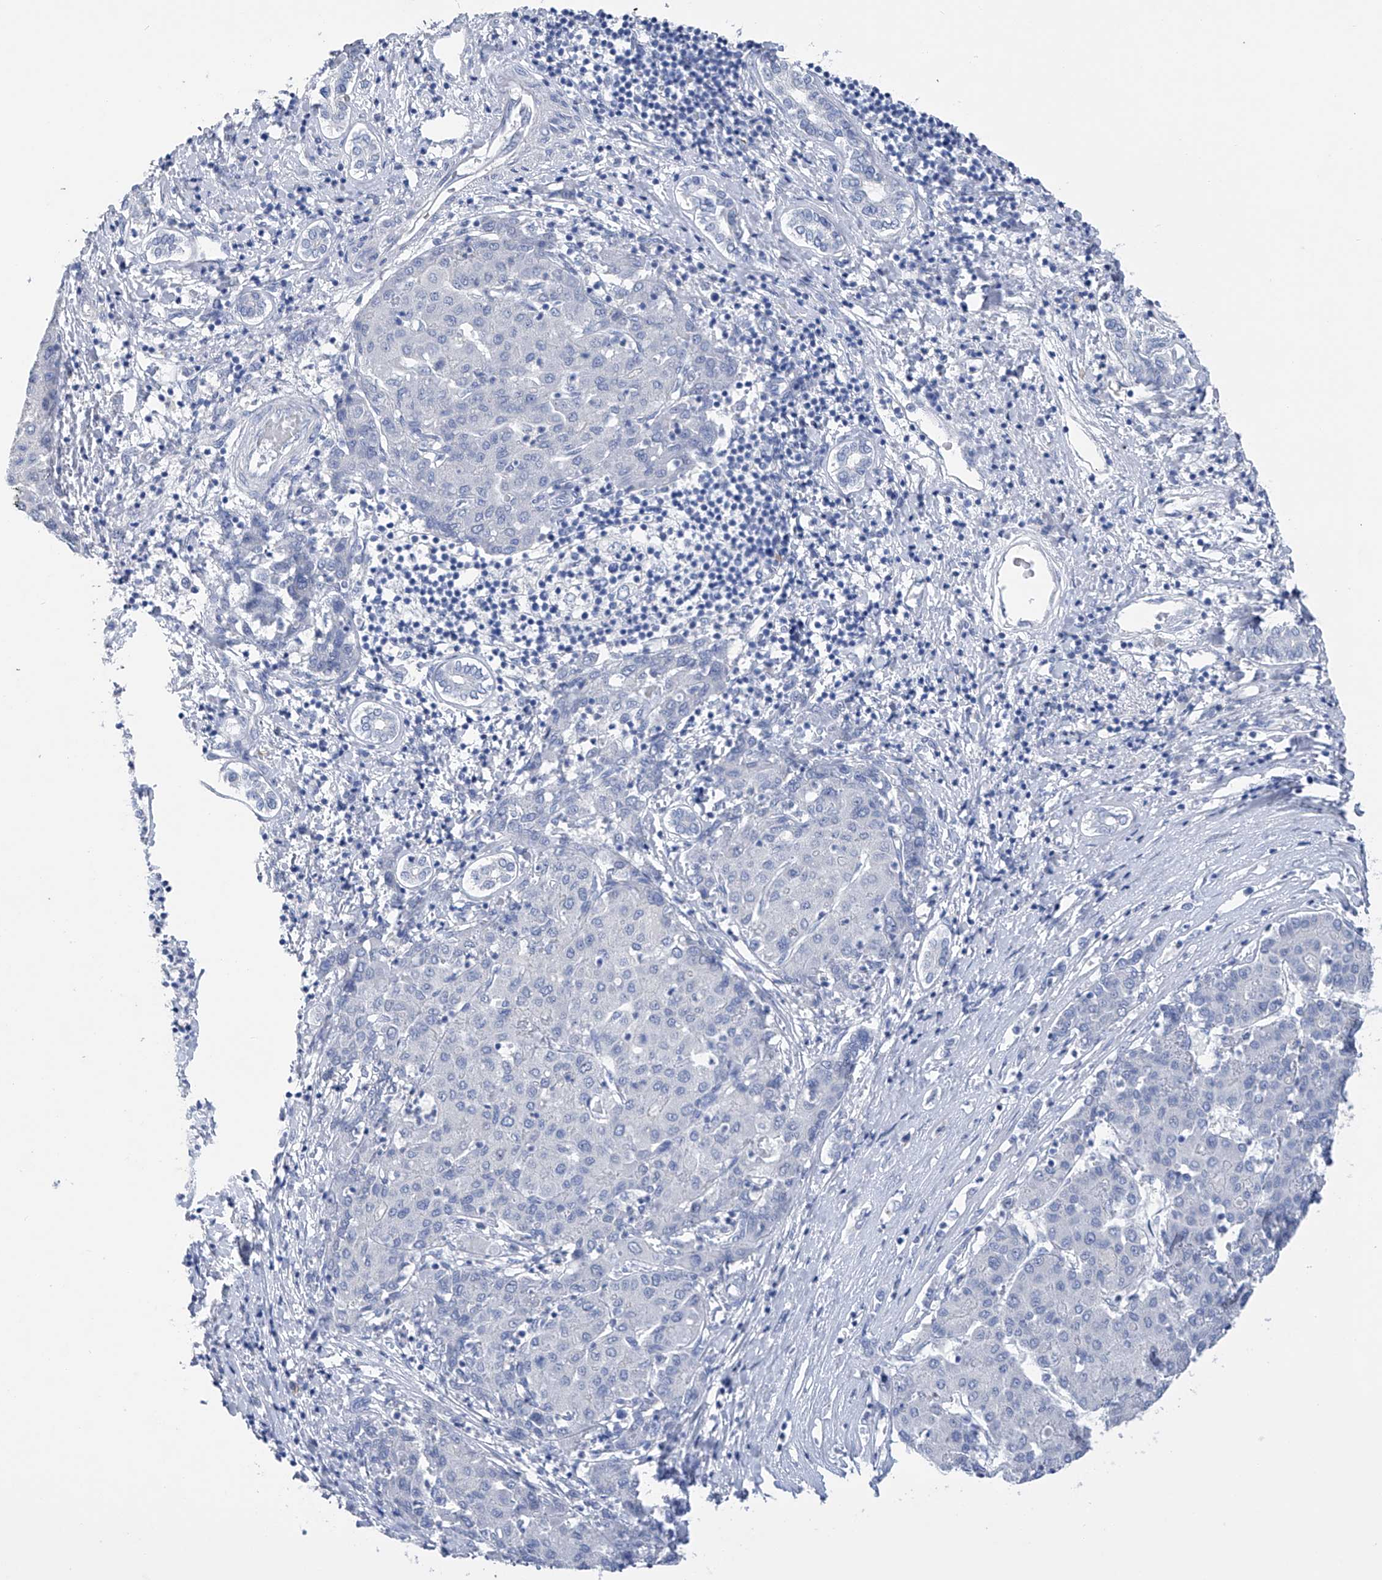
{"staining": {"intensity": "negative", "quantity": "none", "location": "none"}, "tissue": "liver cancer", "cell_type": "Tumor cells", "image_type": "cancer", "snomed": [{"axis": "morphology", "description": "Carcinoma, Hepatocellular, NOS"}, {"axis": "topography", "description": "Liver"}], "caption": "Human hepatocellular carcinoma (liver) stained for a protein using IHC demonstrates no expression in tumor cells.", "gene": "ADRA1A", "patient": {"sex": "male", "age": 65}}